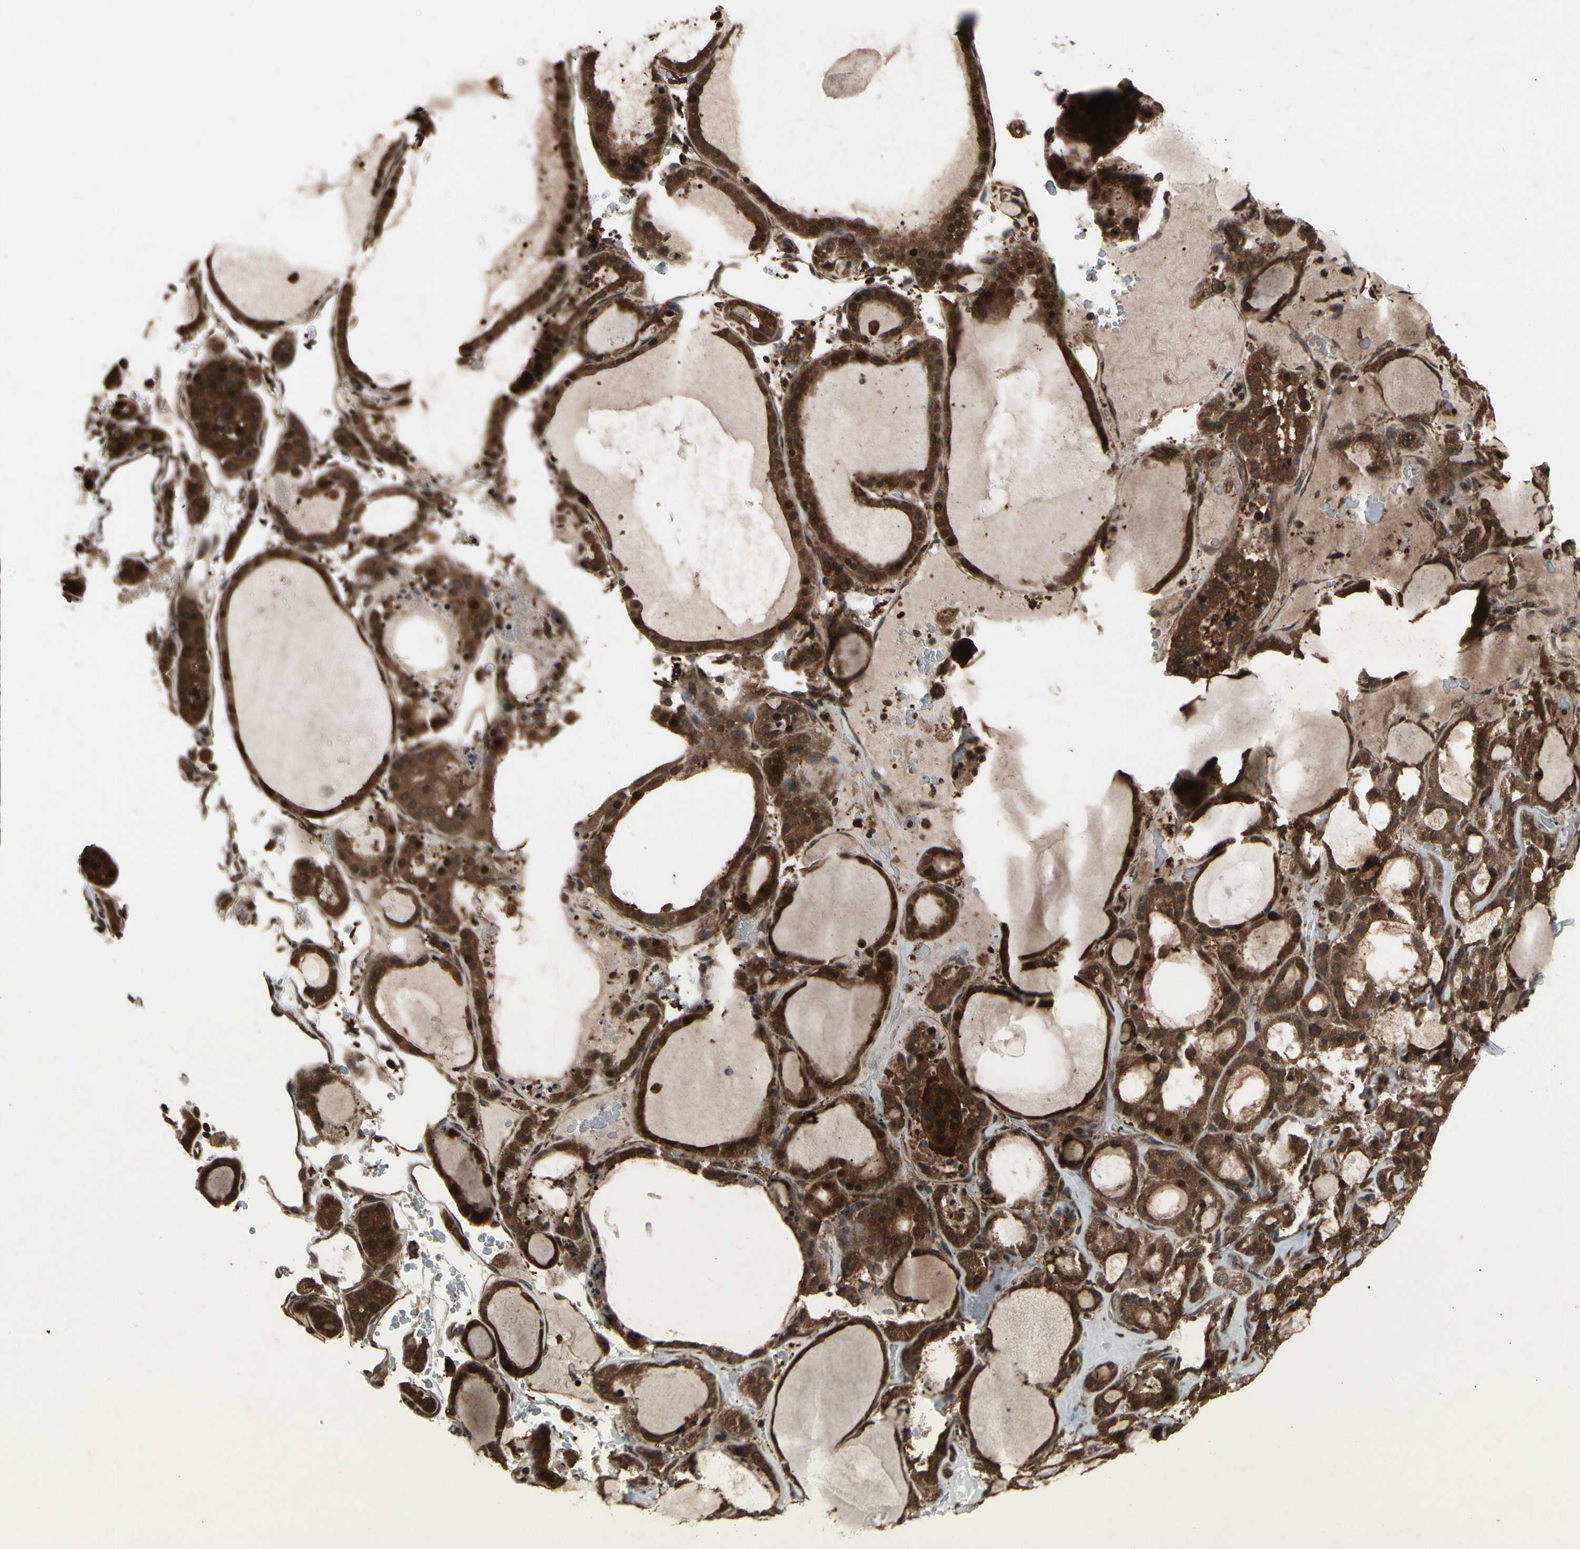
{"staining": {"intensity": "strong", "quantity": ">75%", "location": "cytoplasmic/membranous,nuclear"}, "tissue": "thyroid gland", "cell_type": "Glandular cells", "image_type": "normal", "snomed": [{"axis": "morphology", "description": "Normal tissue, NOS"}, {"axis": "morphology", "description": "Carcinoma, NOS"}, {"axis": "topography", "description": "Thyroid gland"}], "caption": "Immunohistochemical staining of normal thyroid gland reveals >75% levels of strong cytoplasmic/membranous,nuclear protein staining in about >75% of glandular cells.", "gene": "CSF1R", "patient": {"sex": "female", "age": 86}}